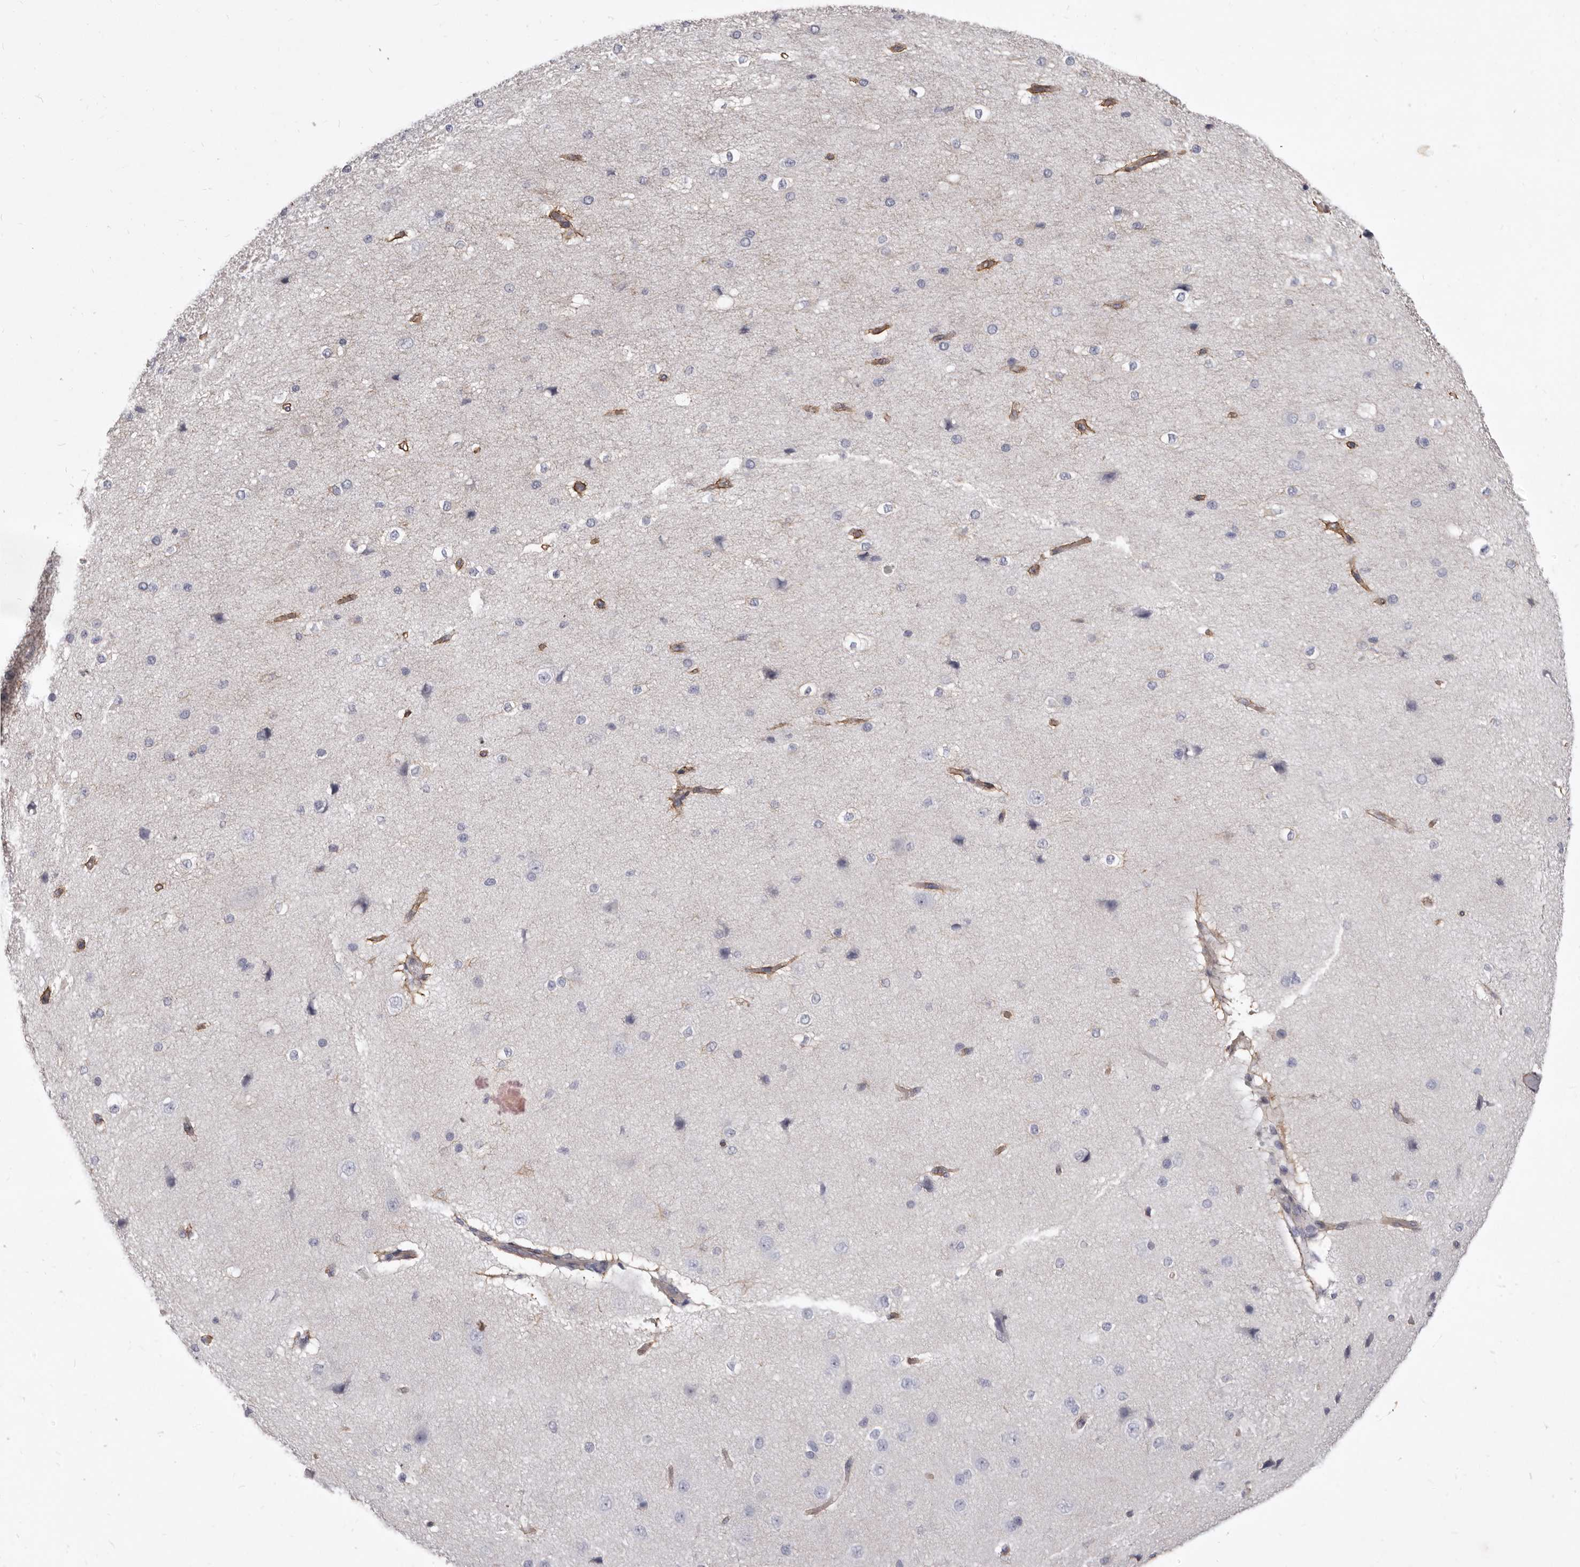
{"staining": {"intensity": "moderate", "quantity": "25%-75%", "location": "cytoplasmic/membranous"}, "tissue": "cerebral cortex", "cell_type": "Endothelial cells", "image_type": "normal", "snomed": [{"axis": "morphology", "description": "Normal tissue, NOS"}, {"axis": "morphology", "description": "Developmental malformation"}, {"axis": "topography", "description": "Cerebral cortex"}], "caption": "Protein staining by immunohistochemistry shows moderate cytoplasmic/membranous expression in about 25%-75% of endothelial cells in unremarkable cerebral cortex. (Brightfield microscopy of DAB IHC at high magnification).", "gene": "P2RX6", "patient": {"sex": "female", "age": 30}}